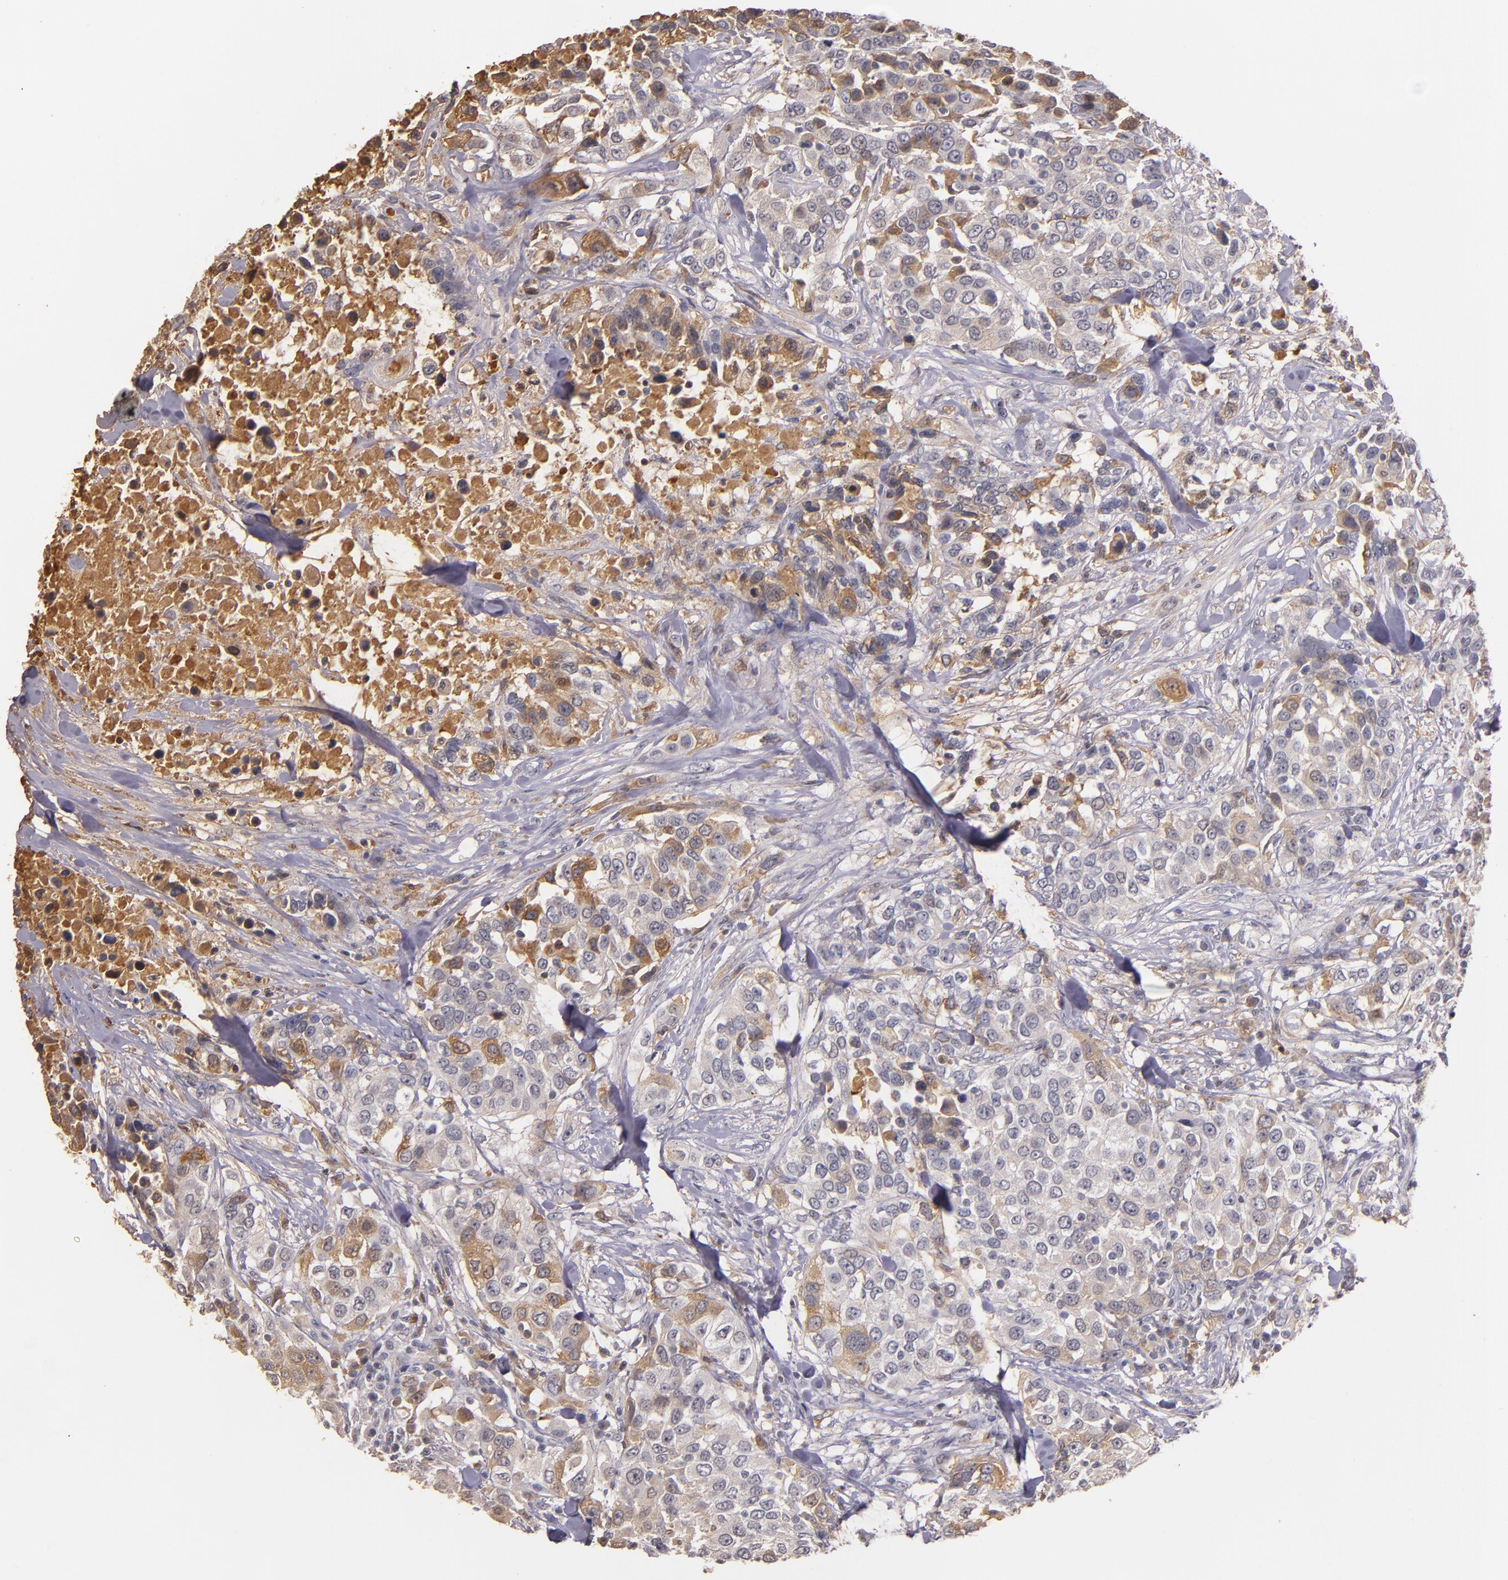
{"staining": {"intensity": "weak", "quantity": "25%-75%", "location": "cytoplasmic/membranous"}, "tissue": "urothelial cancer", "cell_type": "Tumor cells", "image_type": "cancer", "snomed": [{"axis": "morphology", "description": "Urothelial carcinoma, High grade"}, {"axis": "topography", "description": "Urinary bladder"}], "caption": "High-grade urothelial carcinoma stained with a brown dye reveals weak cytoplasmic/membranous positive positivity in about 25%-75% of tumor cells.", "gene": "PTS", "patient": {"sex": "female", "age": 80}}